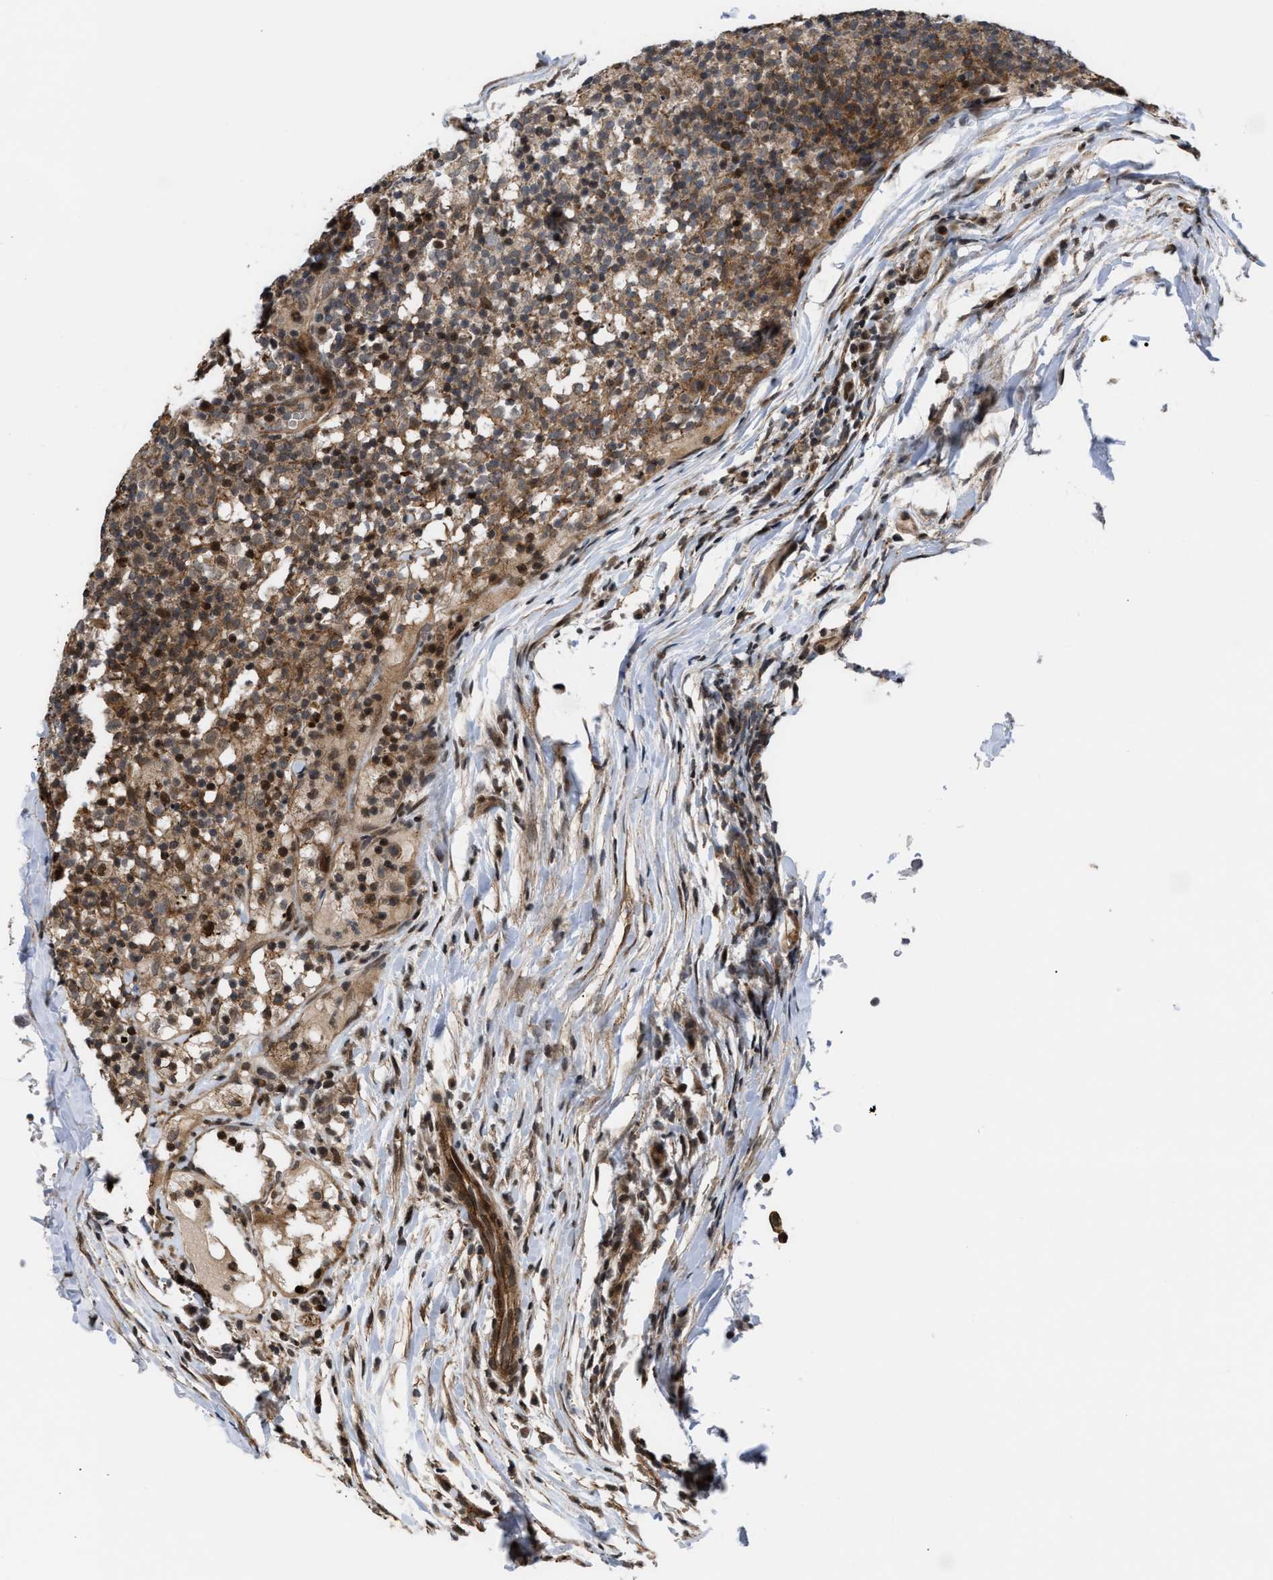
{"staining": {"intensity": "moderate", "quantity": ">75%", "location": "cytoplasmic/membranous,nuclear"}, "tissue": "lymph node", "cell_type": "Germinal center cells", "image_type": "normal", "snomed": [{"axis": "morphology", "description": "Normal tissue, NOS"}, {"axis": "morphology", "description": "Inflammation, NOS"}, {"axis": "topography", "description": "Lymph node"}], "caption": "Moderate cytoplasmic/membranous,nuclear positivity is appreciated in approximately >75% of germinal center cells in benign lymph node.", "gene": "STAU2", "patient": {"sex": "male", "age": 55}}